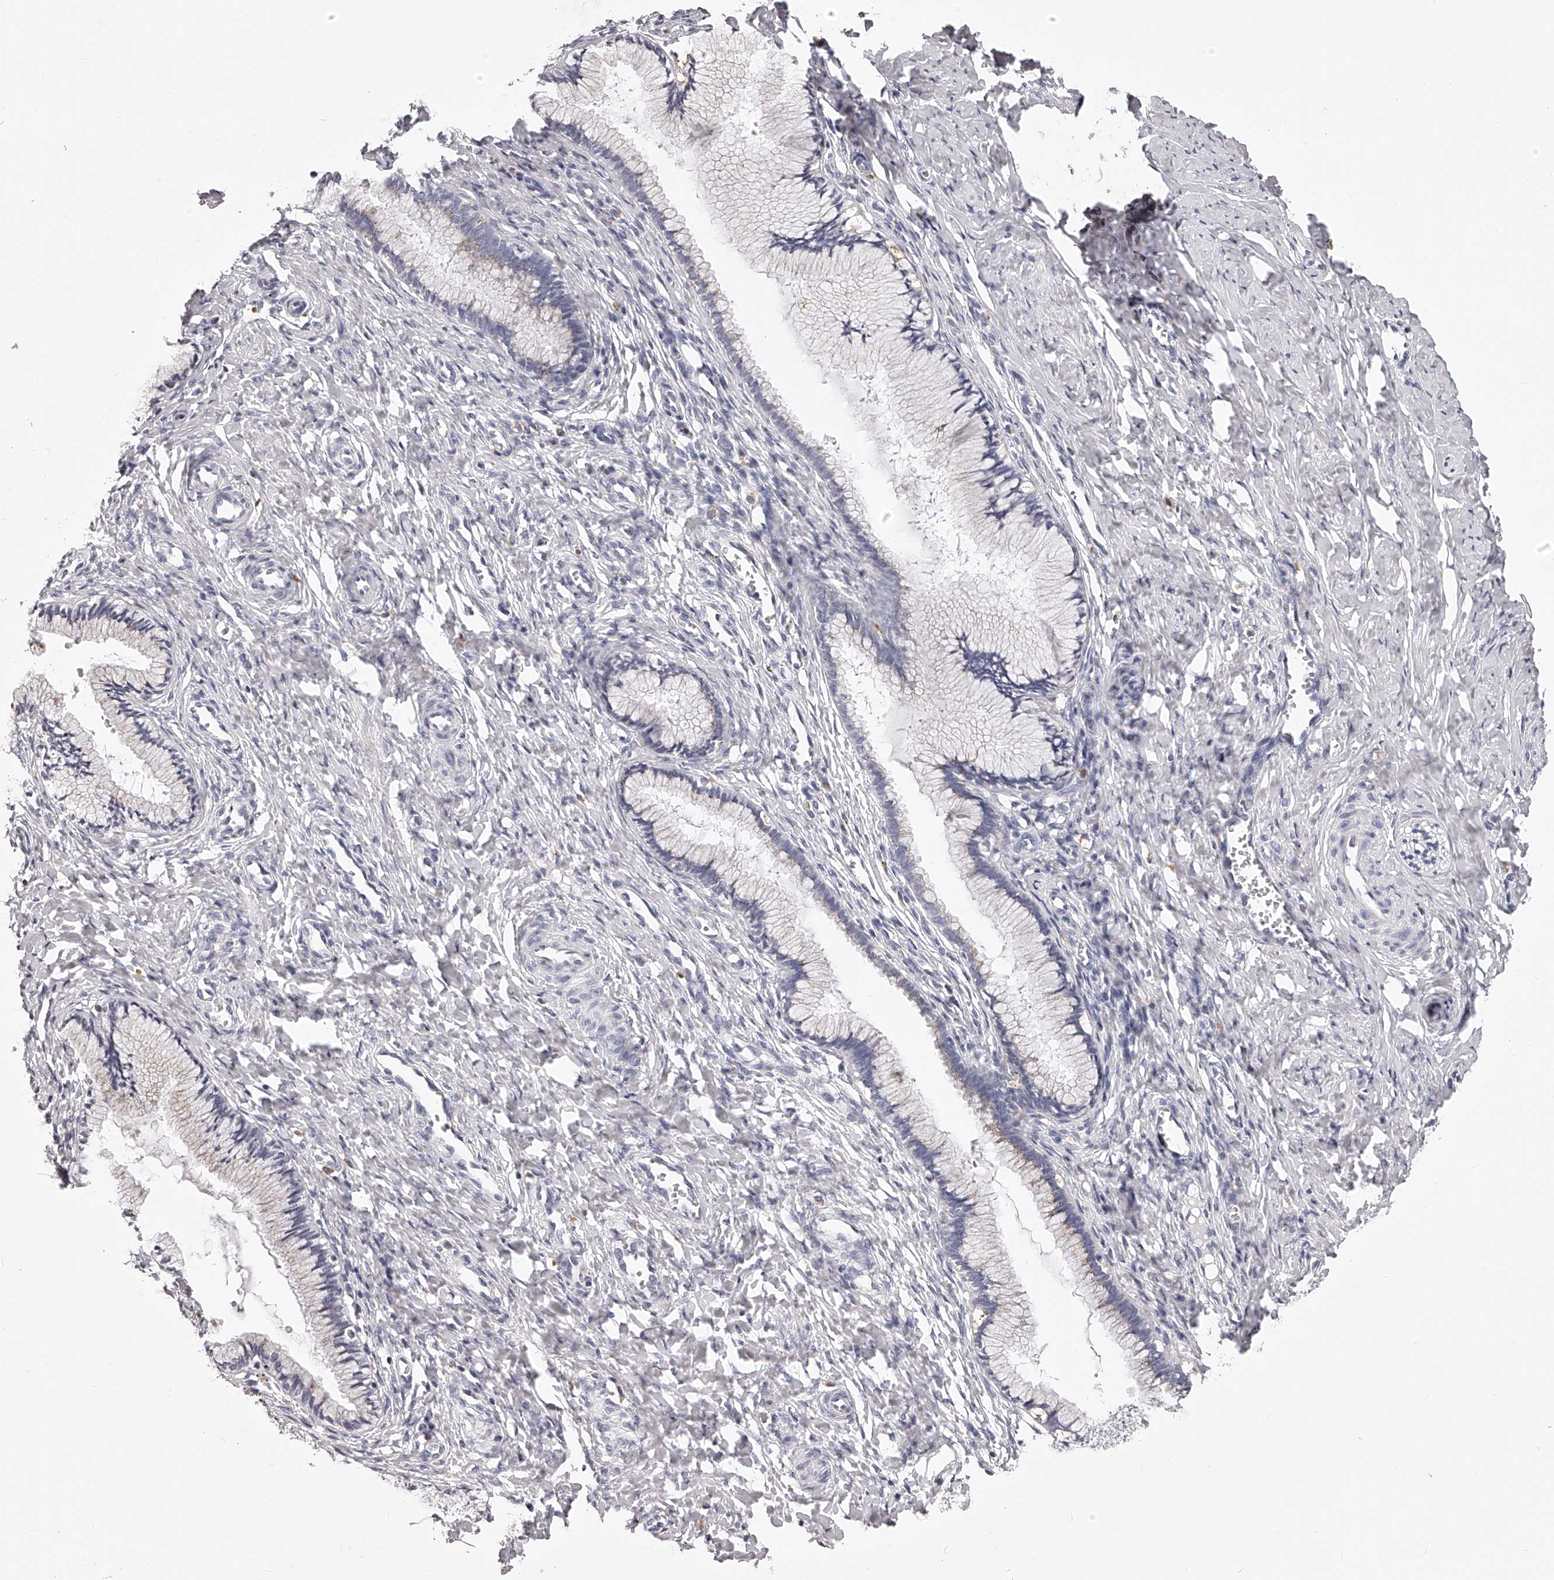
{"staining": {"intensity": "weak", "quantity": "<25%", "location": "cytoplasmic/membranous"}, "tissue": "cervix", "cell_type": "Glandular cells", "image_type": "normal", "snomed": [{"axis": "morphology", "description": "Normal tissue, NOS"}, {"axis": "topography", "description": "Cervix"}], "caption": "DAB (3,3'-diaminobenzidine) immunohistochemical staining of benign human cervix demonstrates no significant positivity in glandular cells.", "gene": "DMRT1", "patient": {"sex": "female", "age": 27}}